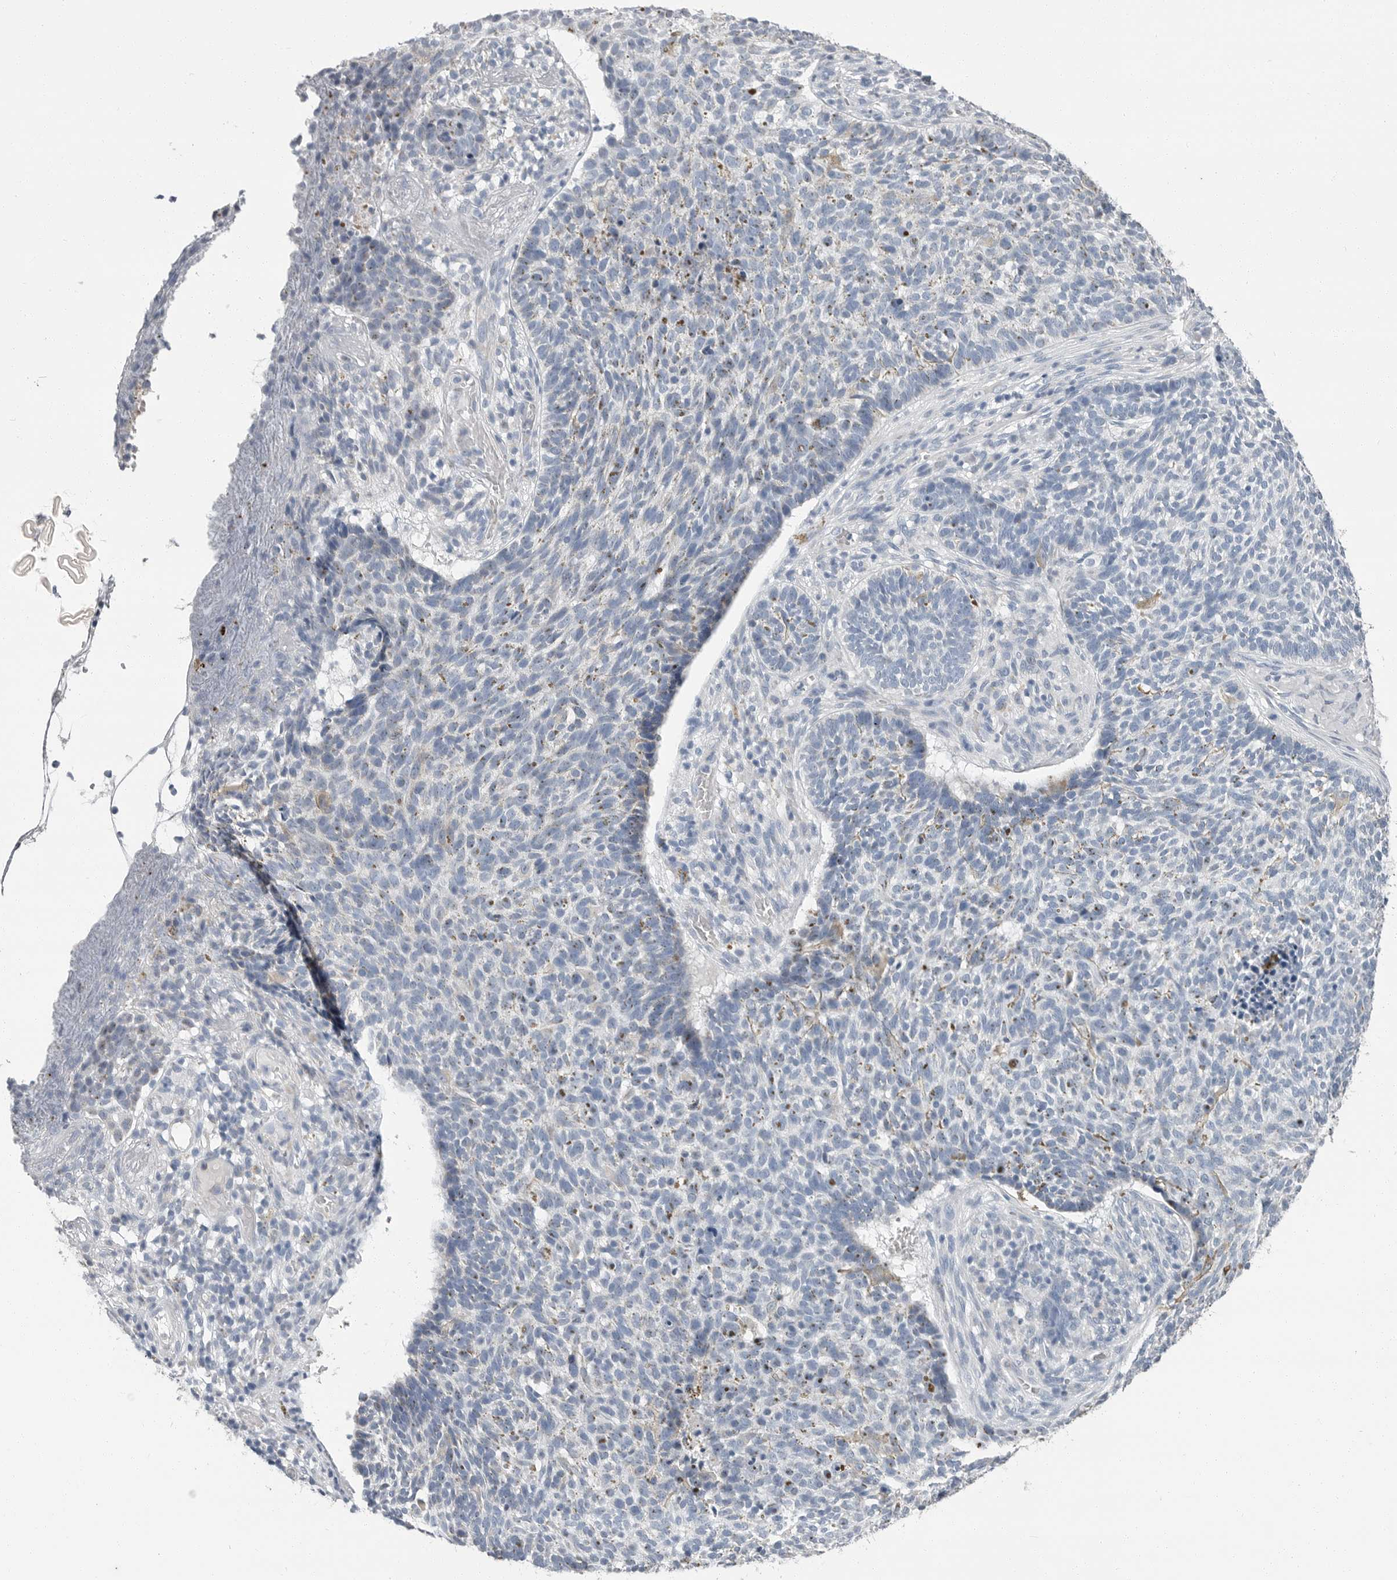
{"staining": {"intensity": "negative", "quantity": "none", "location": "none"}, "tissue": "skin cancer", "cell_type": "Tumor cells", "image_type": "cancer", "snomed": [{"axis": "morphology", "description": "Basal cell carcinoma"}, {"axis": "topography", "description": "Skin"}], "caption": "Image shows no significant protein positivity in tumor cells of skin cancer (basal cell carcinoma).", "gene": "PLN", "patient": {"sex": "male", "age": 85}}